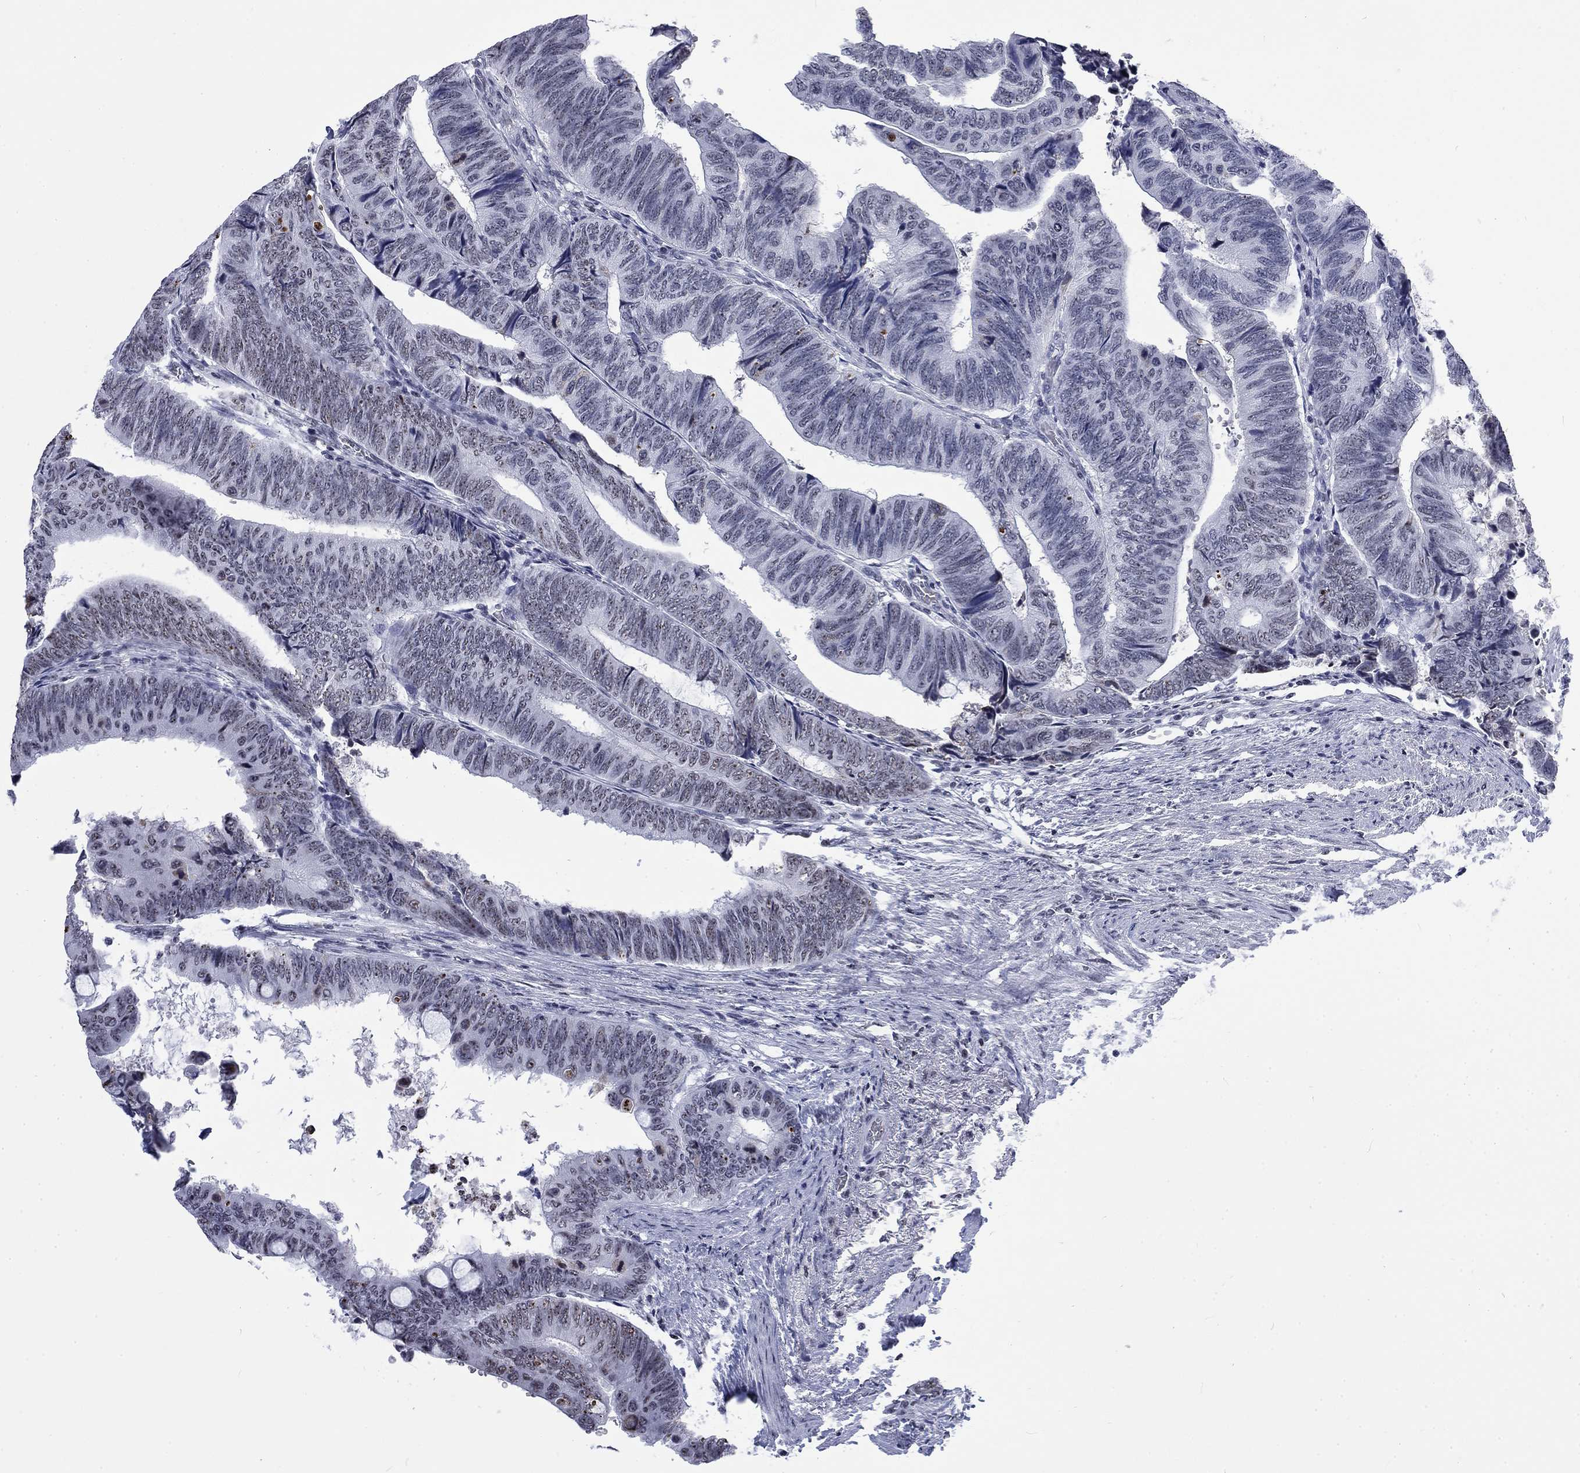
{"staining": {"intensity": "negative", "quantity": "none", "location": "none"}, "tissue": "colorectal cancer", "cell_type": "Tumor cells", "image_type": "cancer", "snomed": [{"axis": "morphology", "description": "Normal tissue, NOS"}, {"axis": "morphology", "description": "Adenocarcinoma, NOS"}, {"axis": "topography", "description": "Rectum"}, {"axis": "topography", "description": "Peripheral nerve tissue"}], "caption": "A high-resolution histopathology image shows immunohistochemistry staining of colorectal cancer, which shows no significant positivity in tumor cells.", "gene": "CSRNP3", "patient": {"sex": "male", "age": 92}}